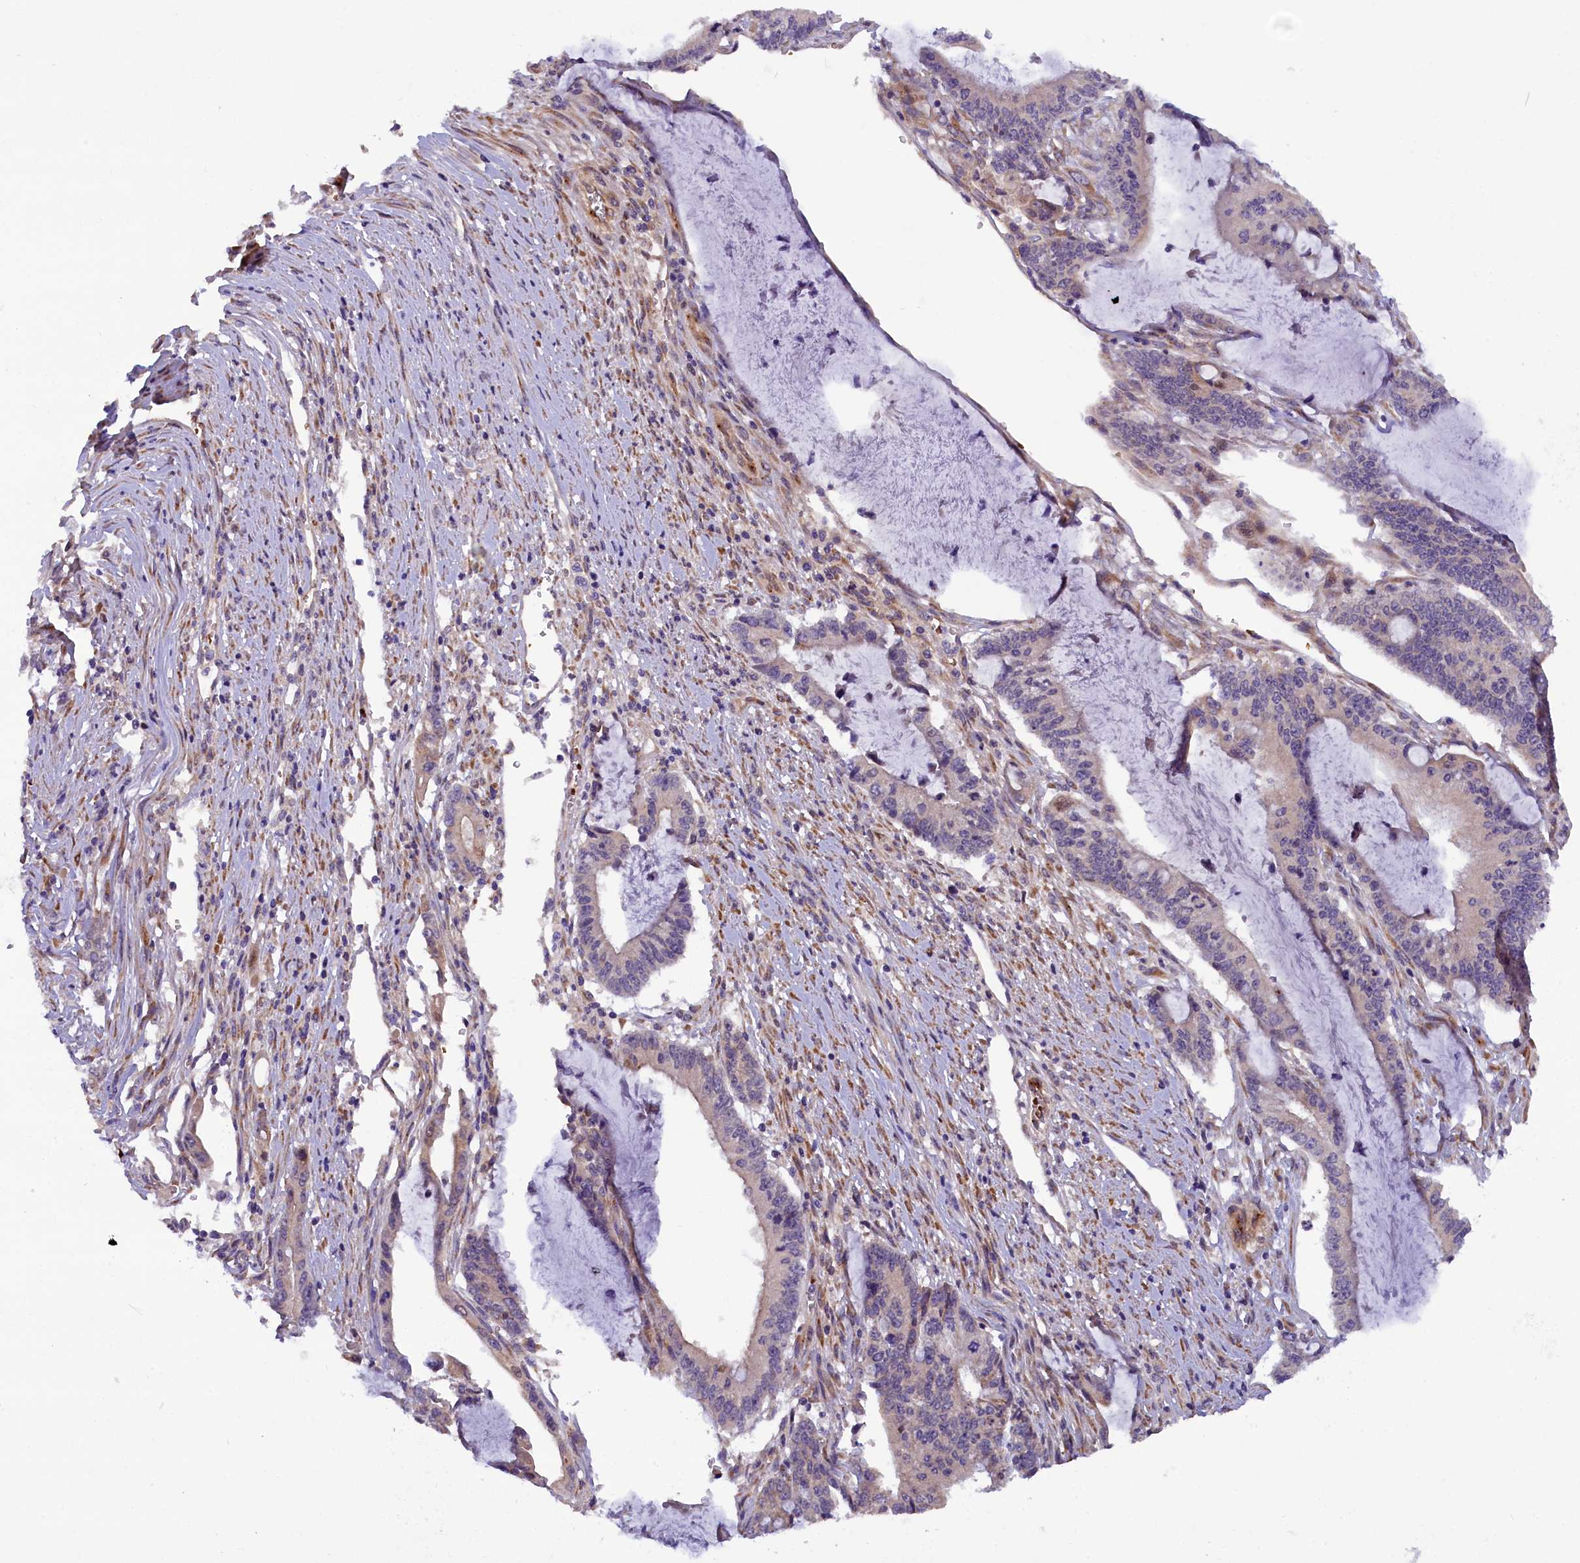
{"staining": {"intensity": "negative", "quantity": "none", "location": "none"}, "tissue": "pancreatic cancer", "cell_type": "Tumor cells", "image_type": "cancer", "snomed": [{"axis": "morphology", "description": "Adenocarcinoma, NOS"}, {"axis": "topography", "description": "Pancreas"}], "caption": "Immunohistochemistry (IHC) micrograph of pancreatic cancer stained for a protein (brown), which shows no expression in tumor cells.", "gene": "CCDC9B", "patient": {"sex": "female", "age": 50}}